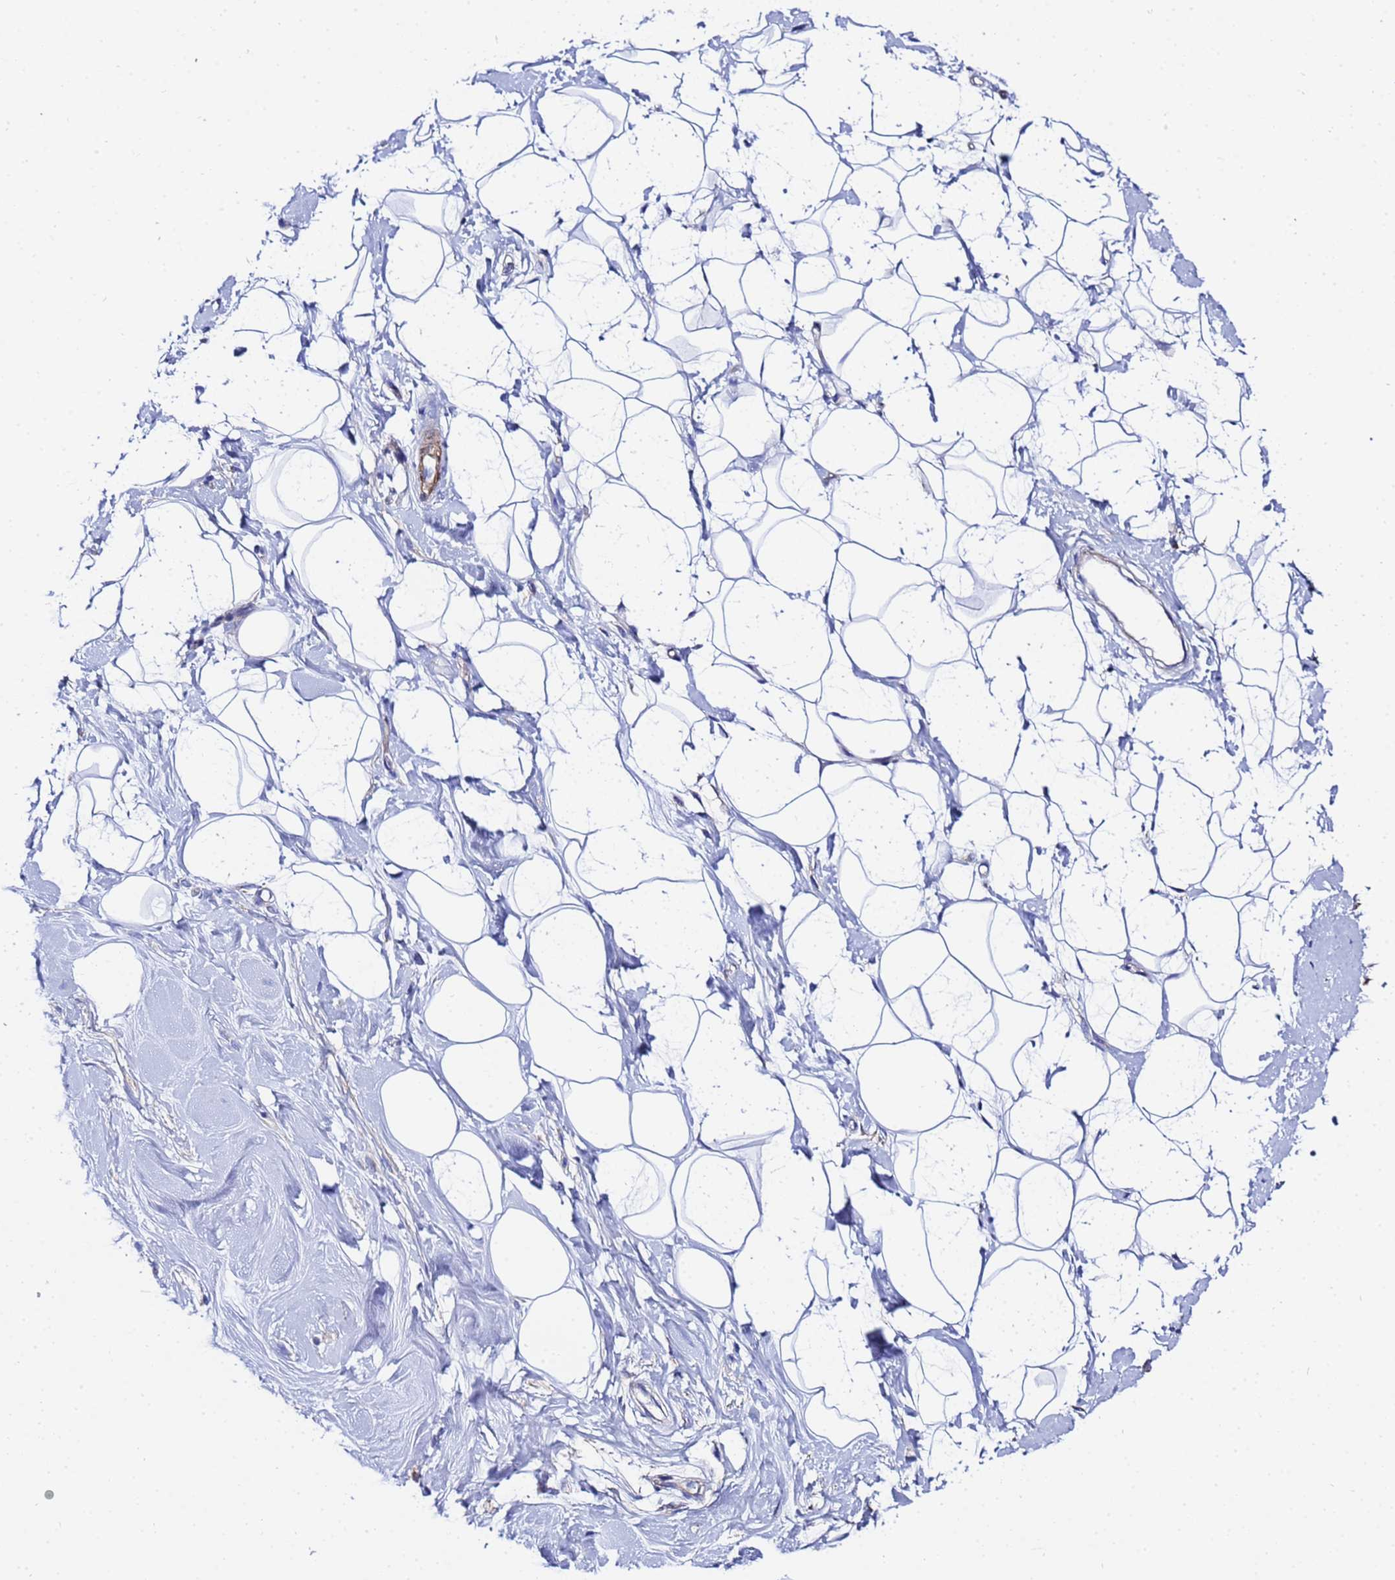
{"staining": {"intensity": "negative", "quantity": "none", "location": "none"}, "tissue": "adipose tissue", "cell_type": "Adipocytes", "image_type": "normal", "snomed": [{"axis": "morphology", "description": "Normal tissue, NOS"}, {"axis": "topography", "description": "Breast"}], "caption": "An immunohistochemistry (IHC) histopathology image of normal adipose tissue is shown. There is no staining in adipocytes of adipose tissue.", "gene": "RAB39A", "patient": {"sex": "female", "age": 26}}